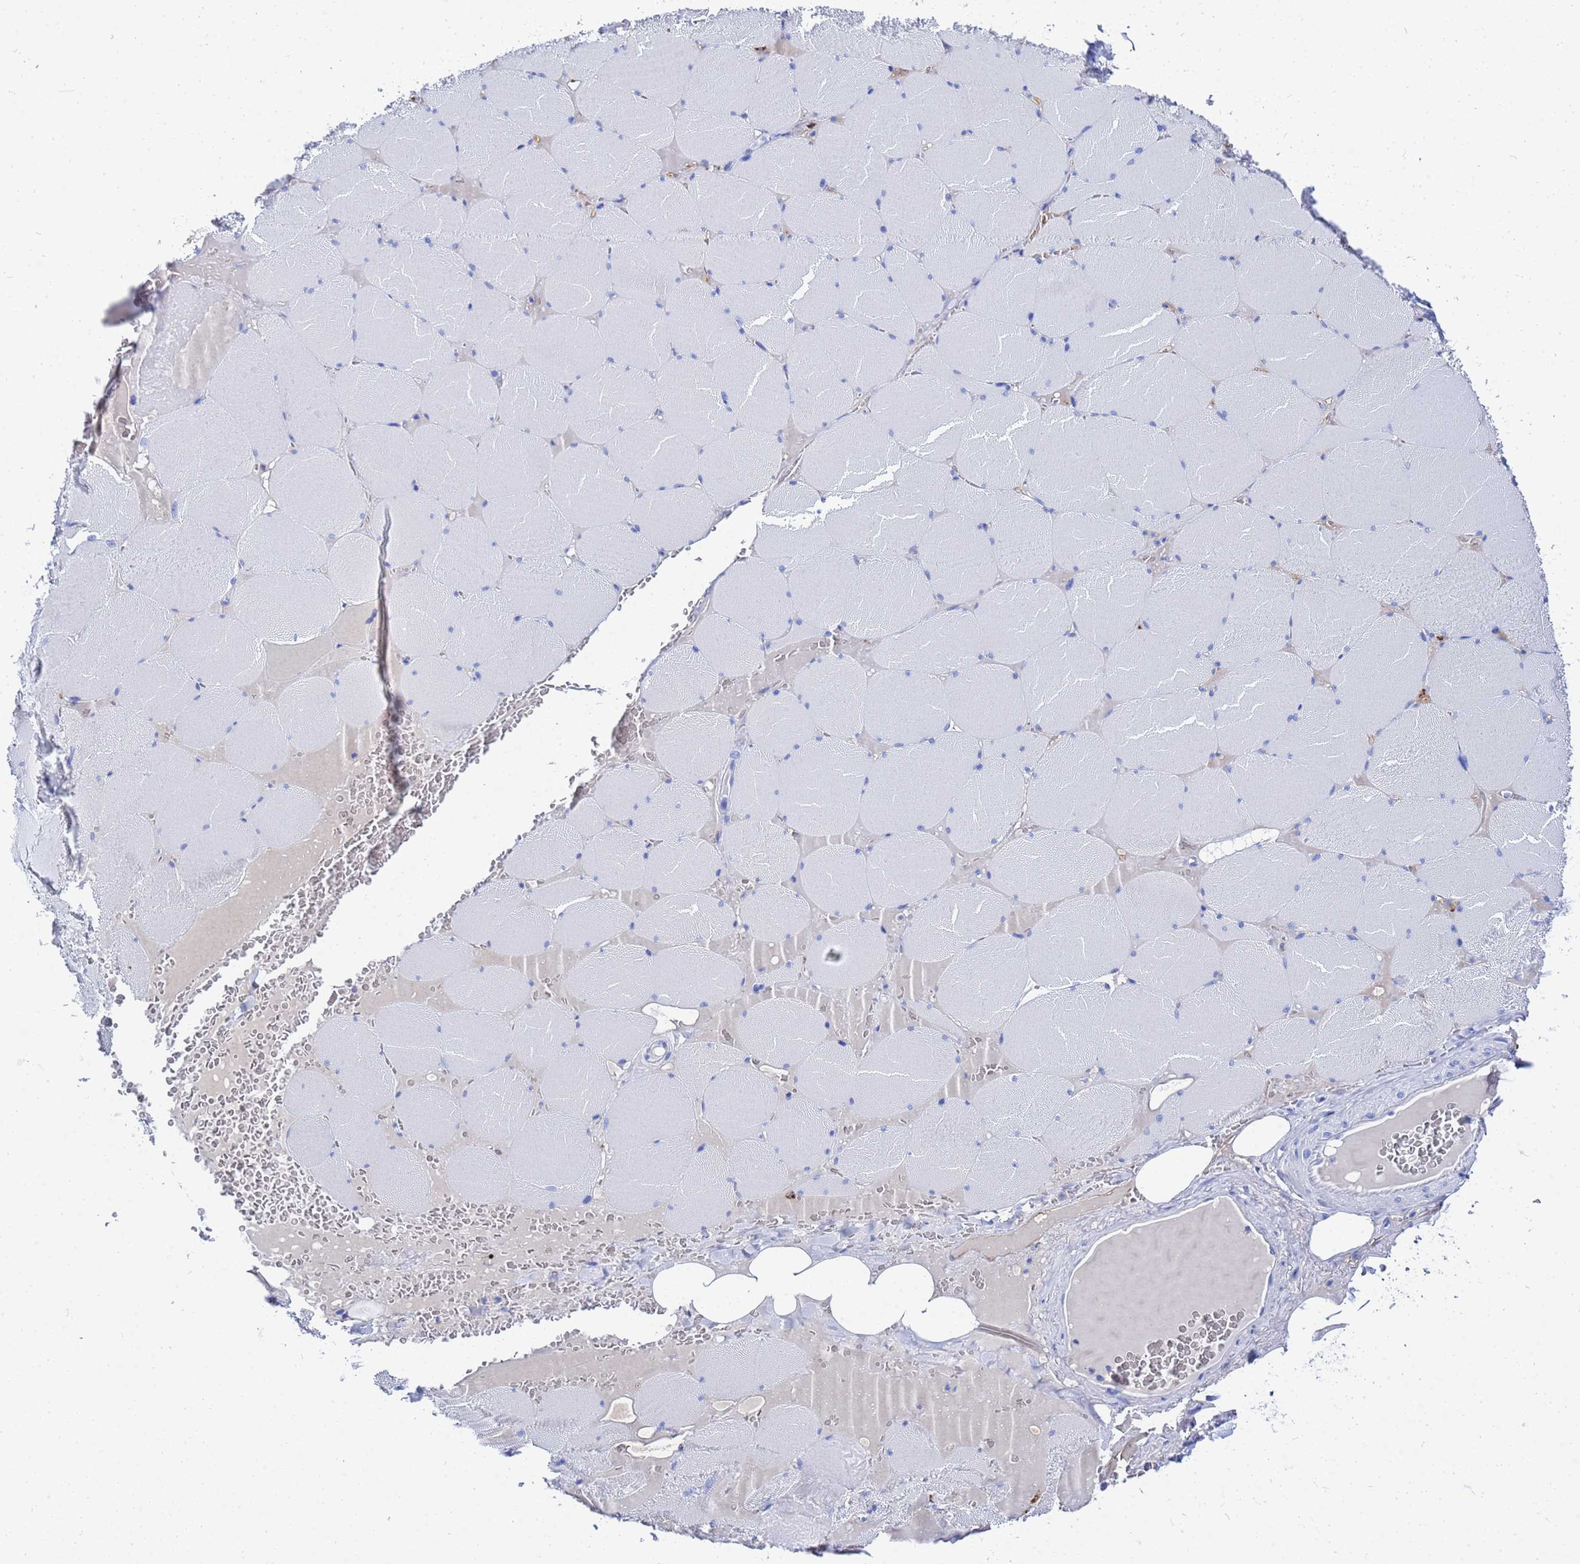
{"staining": {"intensity": "negative", "quantity": "none", "location": "none"}, "tissue": "skeletal muscle", "cell_type": "Myocytes", "image_type": "normal", "snomed": [{"axis": "morphology", "description": "Normal tissue, NOS"}, {"axis": "topography", "description": "Skeletal muscle"}, {"axis": "topography", "description": "Head-Neck"}], "caption": "Immunohistochemical staining of unremarkable human skeletal muscle exhibits no significant expression in myocytes.", "gene": "AQP12A", "patient": {"sex": "male", "age": 66}}